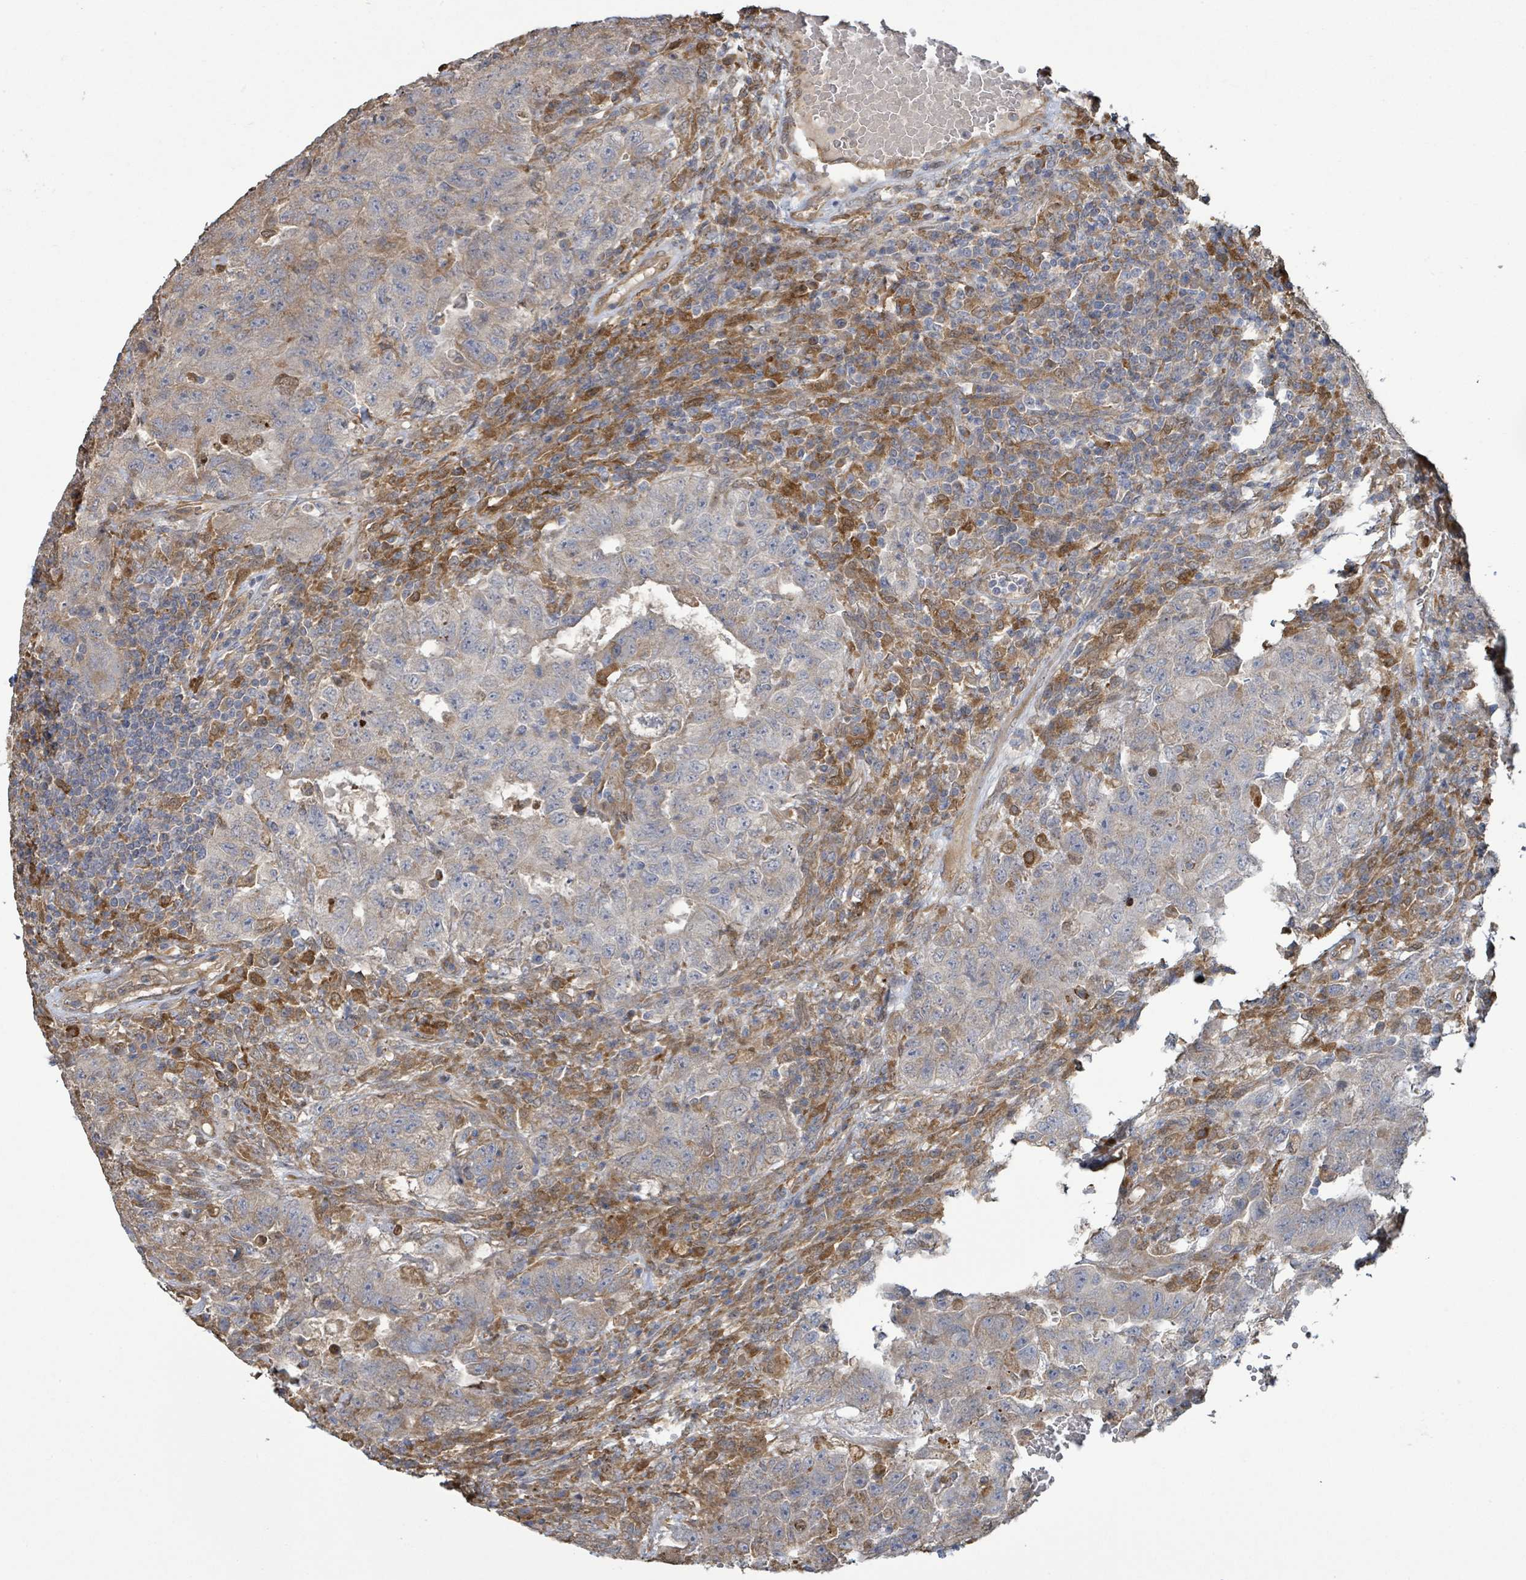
{"staining": {"intensity": "weak", "quantity": "<25%", "location": "cytoplasmic/membranous"}, "tissue": "testis cancer", "cell_type": "Tumor cells", "image_type": "cancer", "snomed": [{"axis": "morphology", "description": "Carcinoma, Embryonal, NOS"}, {"axis": "topography", "description": "Testis"}], "caption": "The histopathology image reveals no staining of tumor cells in testis cancer.", "gene": "ARPIN", "patient": {"sex": "male", "age": 26}}